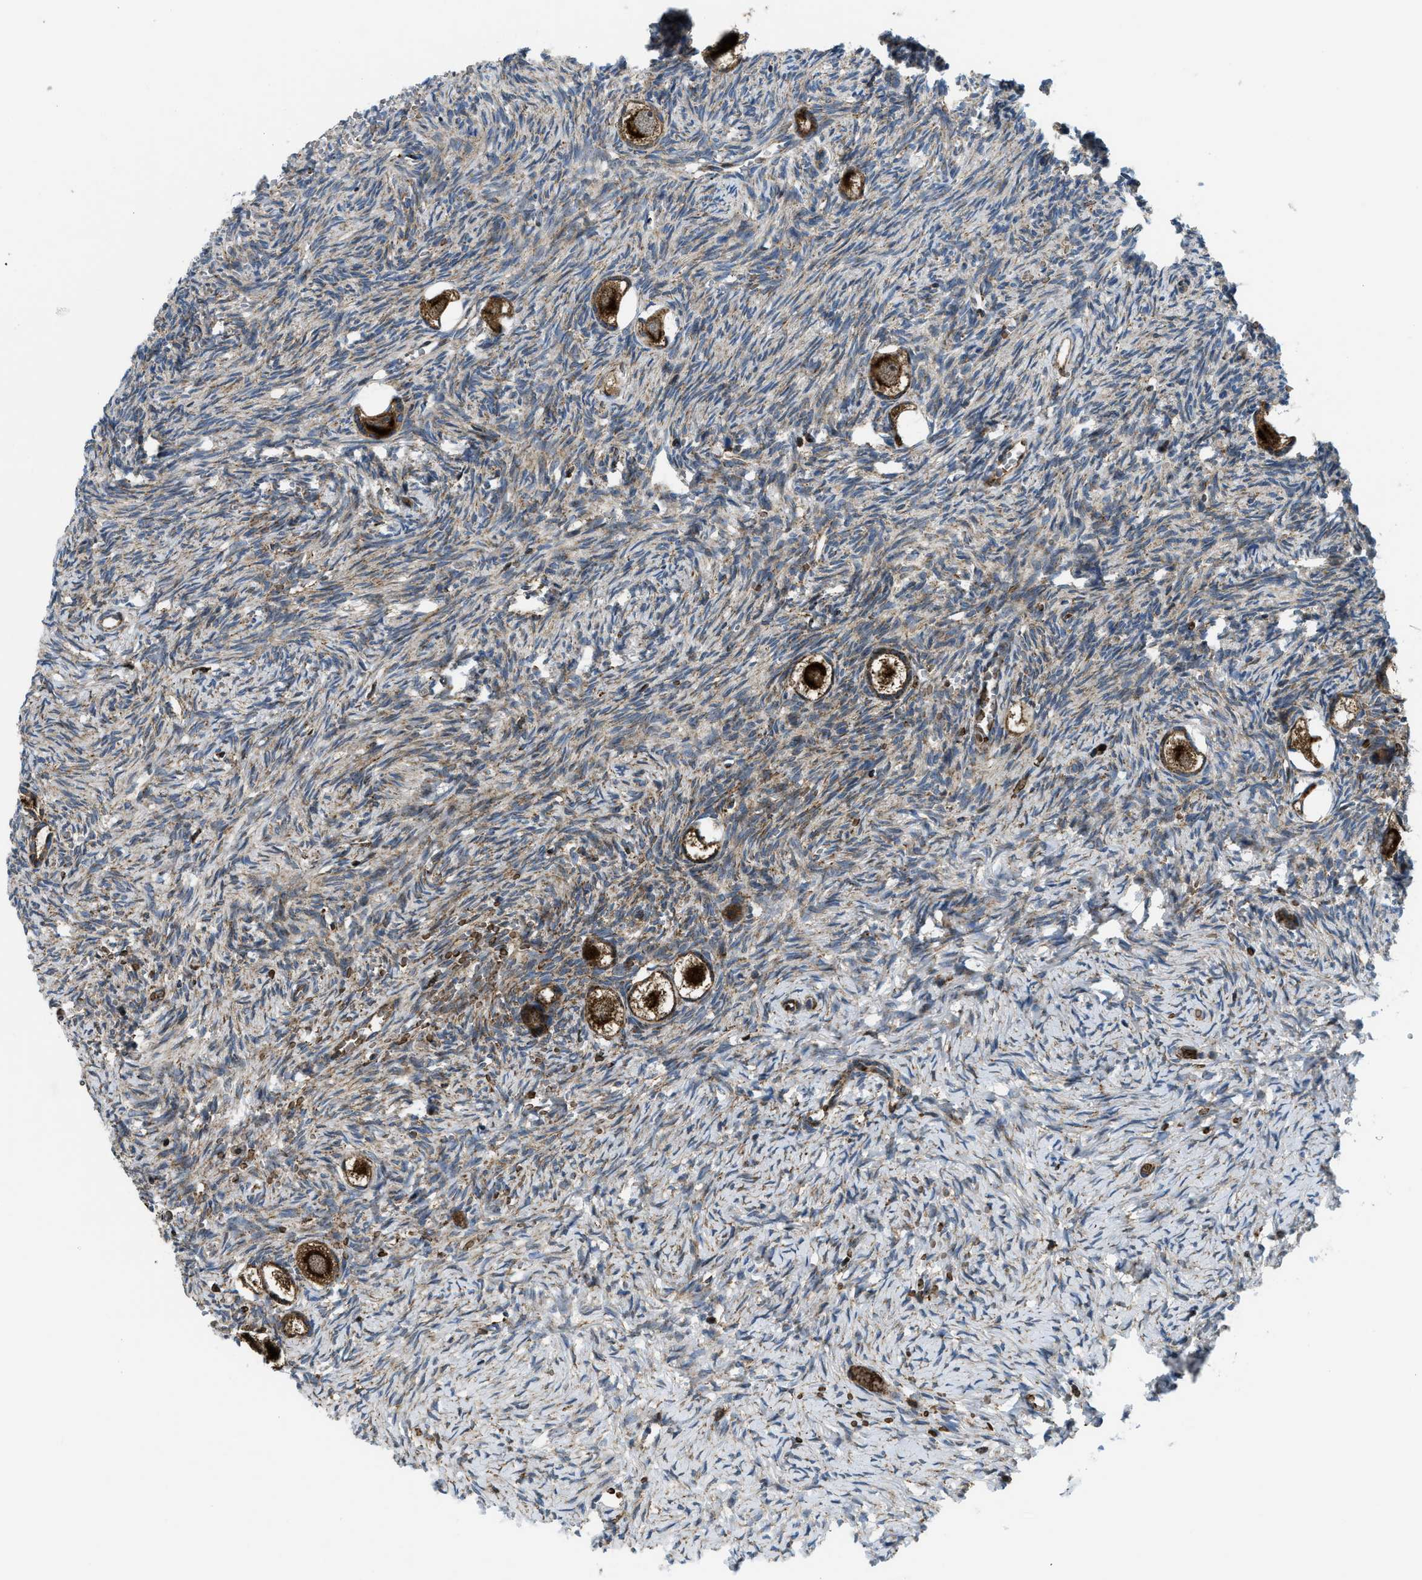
{"staining": {"intensity": "strong", "quantity": ">75%", "location": "cytoplasmic/membranous"}, "tissue": "ovary", "cell_type": "Follicle cells", "image_type": "normal", "snomed": [{"axis": "morphology", "description": "Normal tissue, NOS"}, {"axis": "topography", "description": "Ovary"}], "caption": "This micrograph displays immunohistochemistry (IHC) staining of unremarkable human ovary, with high strong cytoplasmic/membranous expression in about >75% of follicle cells.", "gene": "CSPG4", "patient": {"sex": "female", "age": 27}}